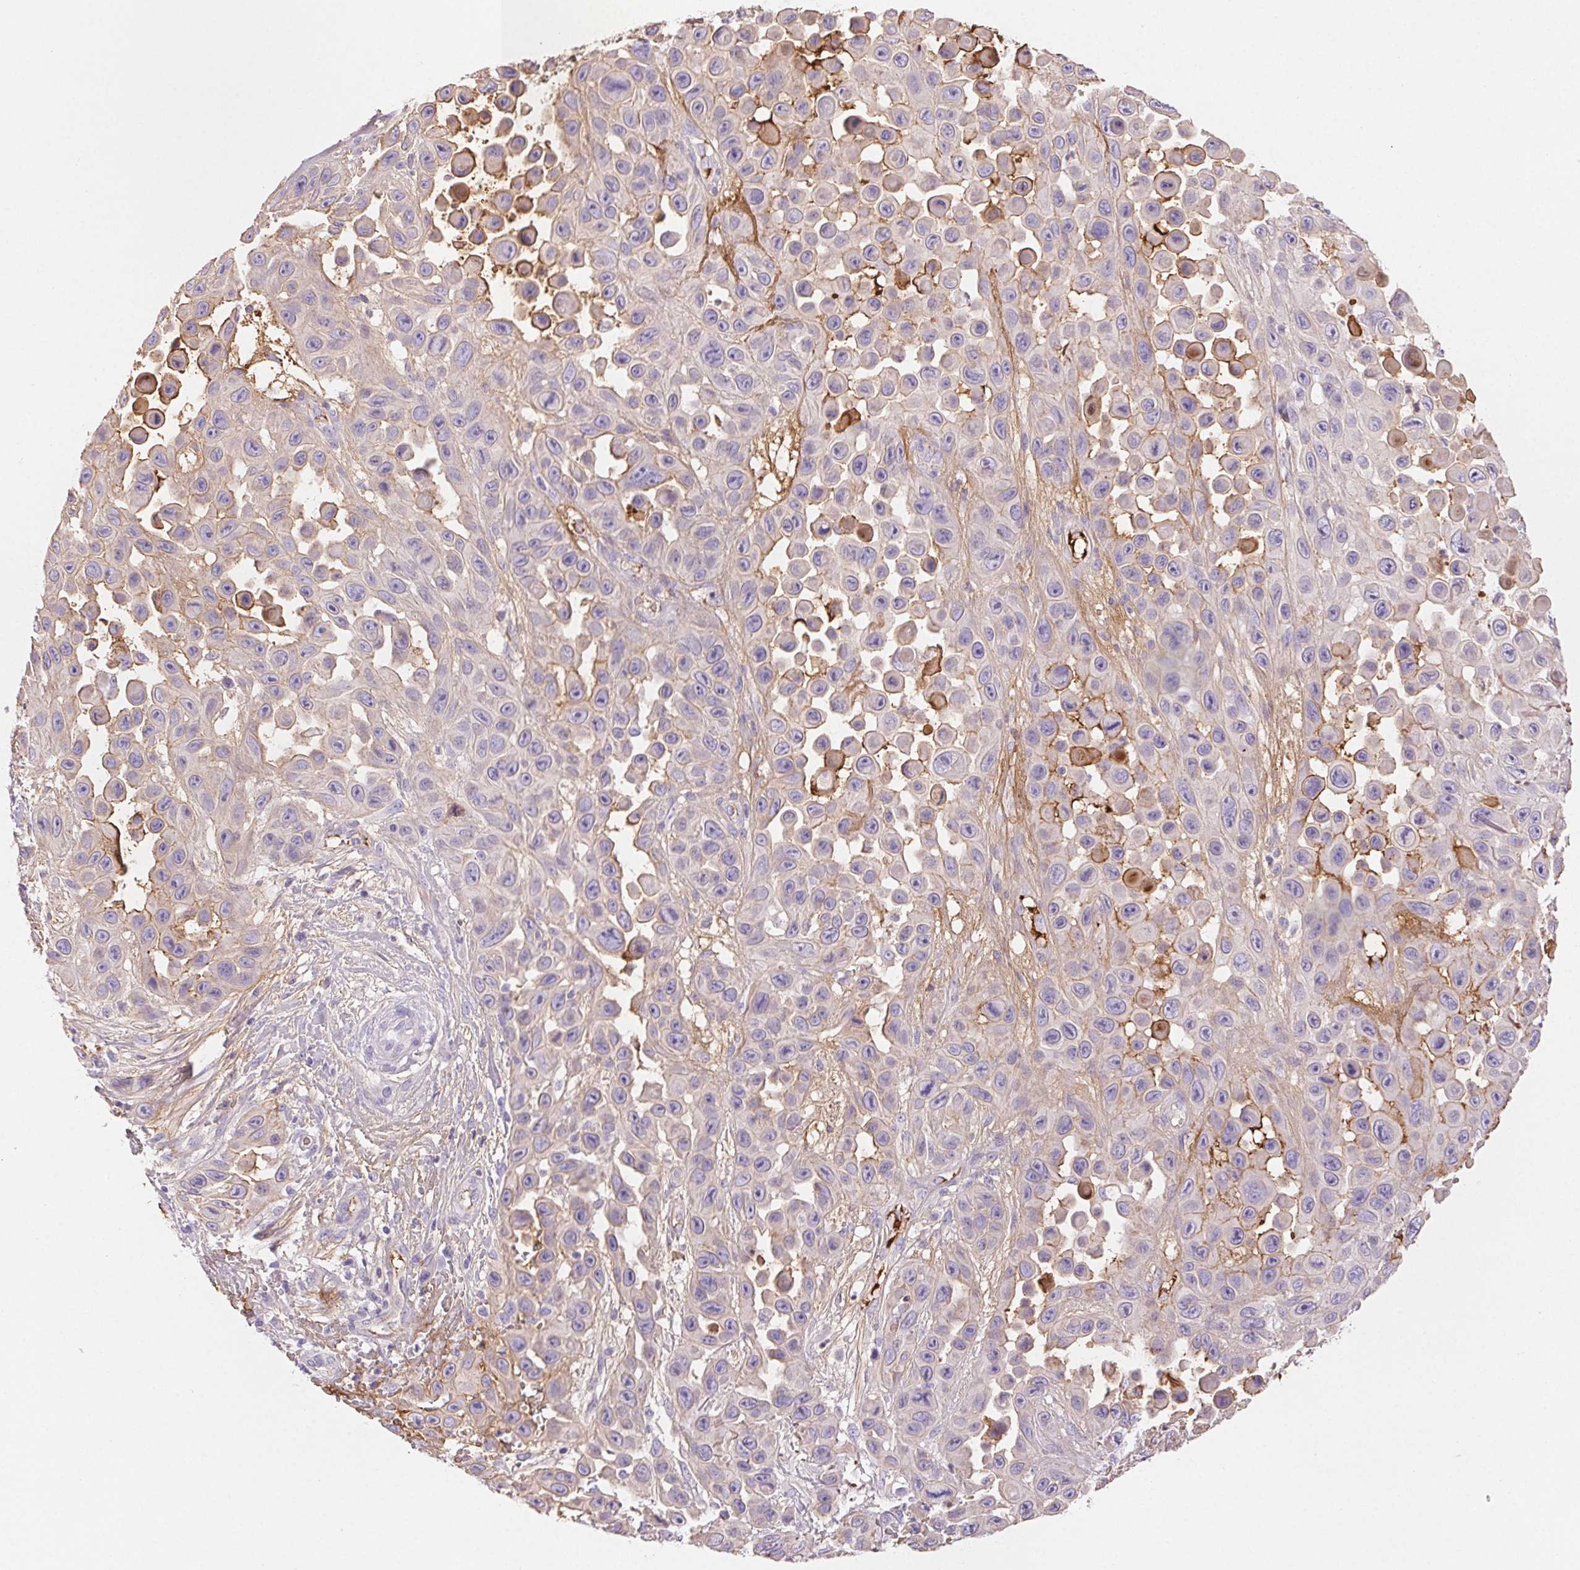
{"staining": {"intensity": "moderate", "quantity": "<25%", "location": "cytoplasmic/membranous"}, "tissue": "skin cancer", "cell_type": "Tumor cells", "image_type": "cancer", "snomed": [{"axis": "morphology", "description": "Squamous cell carcinoma, NOS"}, {"axis": "topography", "description": "Skin"}], "caption": "Approximately <25% of tumor cells in human skin cancer (squamous cell carcinoma) exhibit moderate cytoplasmic/membranous protein expression as visualized by brown immunohistochemical staining.", "gene": "FGA", "patient": {"sex": "male", "age": 81}}